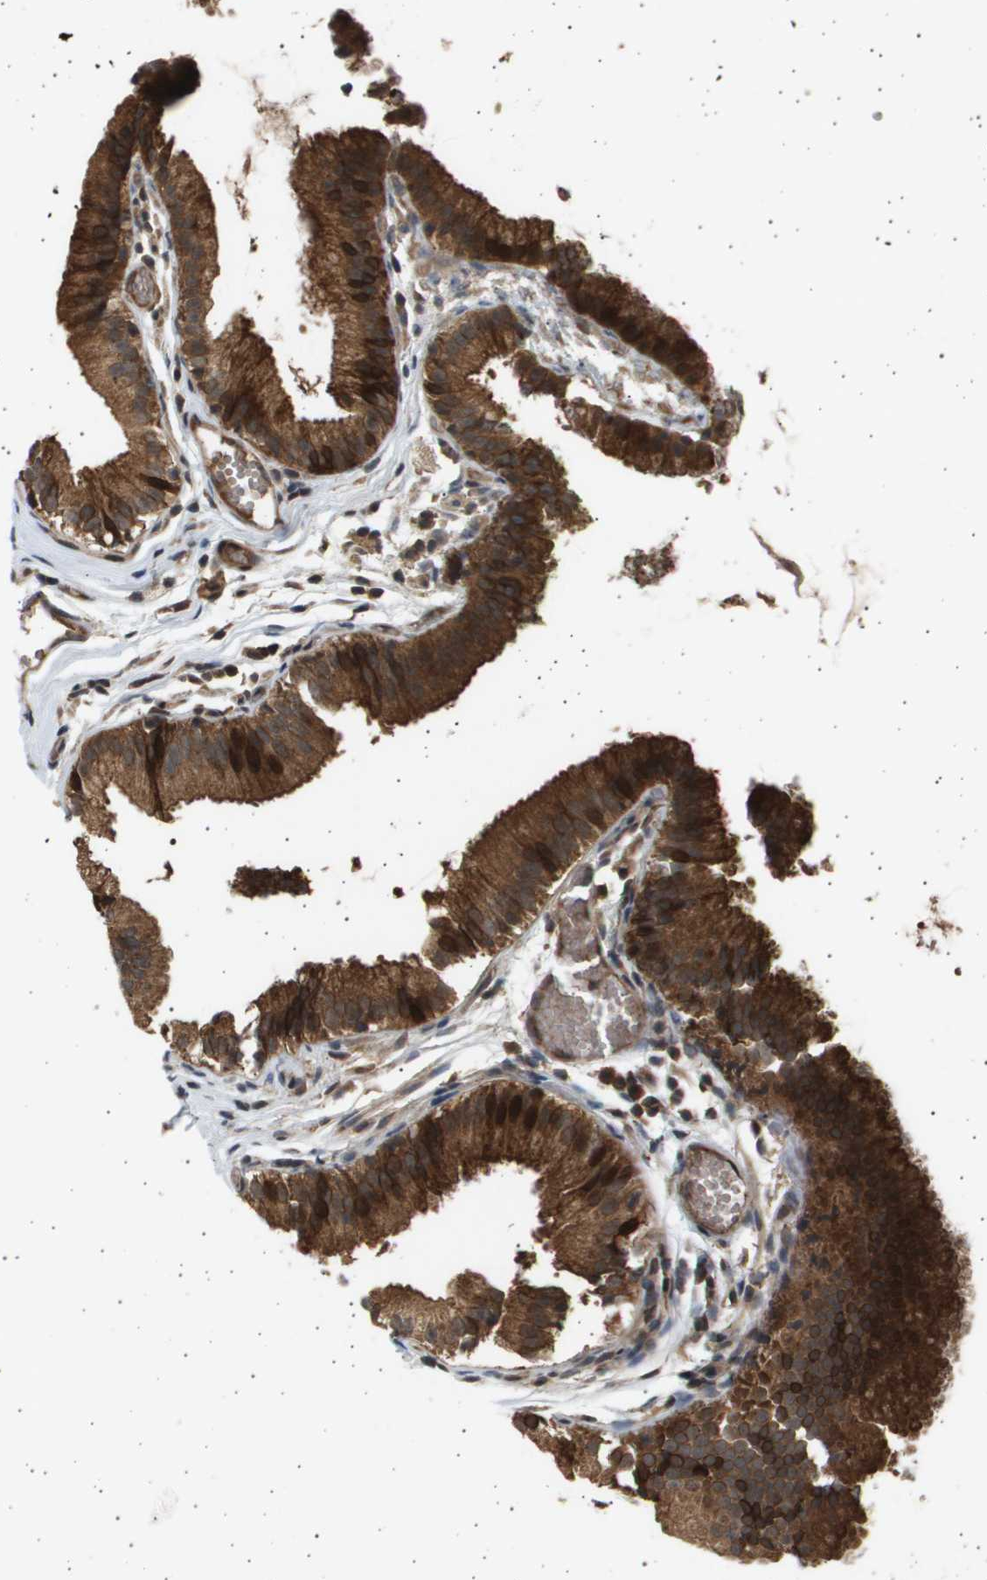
{"staining": {"intensity": "strong", "quantity": ">75%", "location": "cytoplasmic/membranous"}, "tissue": "gallbladder", "cell_type": "Glandular cells", "image_type": "normal", "snomed": [{"axis": "morphology", "description": "Normal tissue, NOS"}, {"axis": "topography", "description": "Gallbladder"}], "caption": "Immunohistochemical staining of unremarkable human gallbladder shows strong cytoplasmic/membranous protein expression in approximately >75% of glandular cells. The staining is performed using DAB (3,3'-diaminobenzidine) brown chromogen to label protein expression. The nuclei are counter-stained blue using hematoxylin.", "gene": "TNRC6A", "patient": {"sex": "female", "age": 26}}